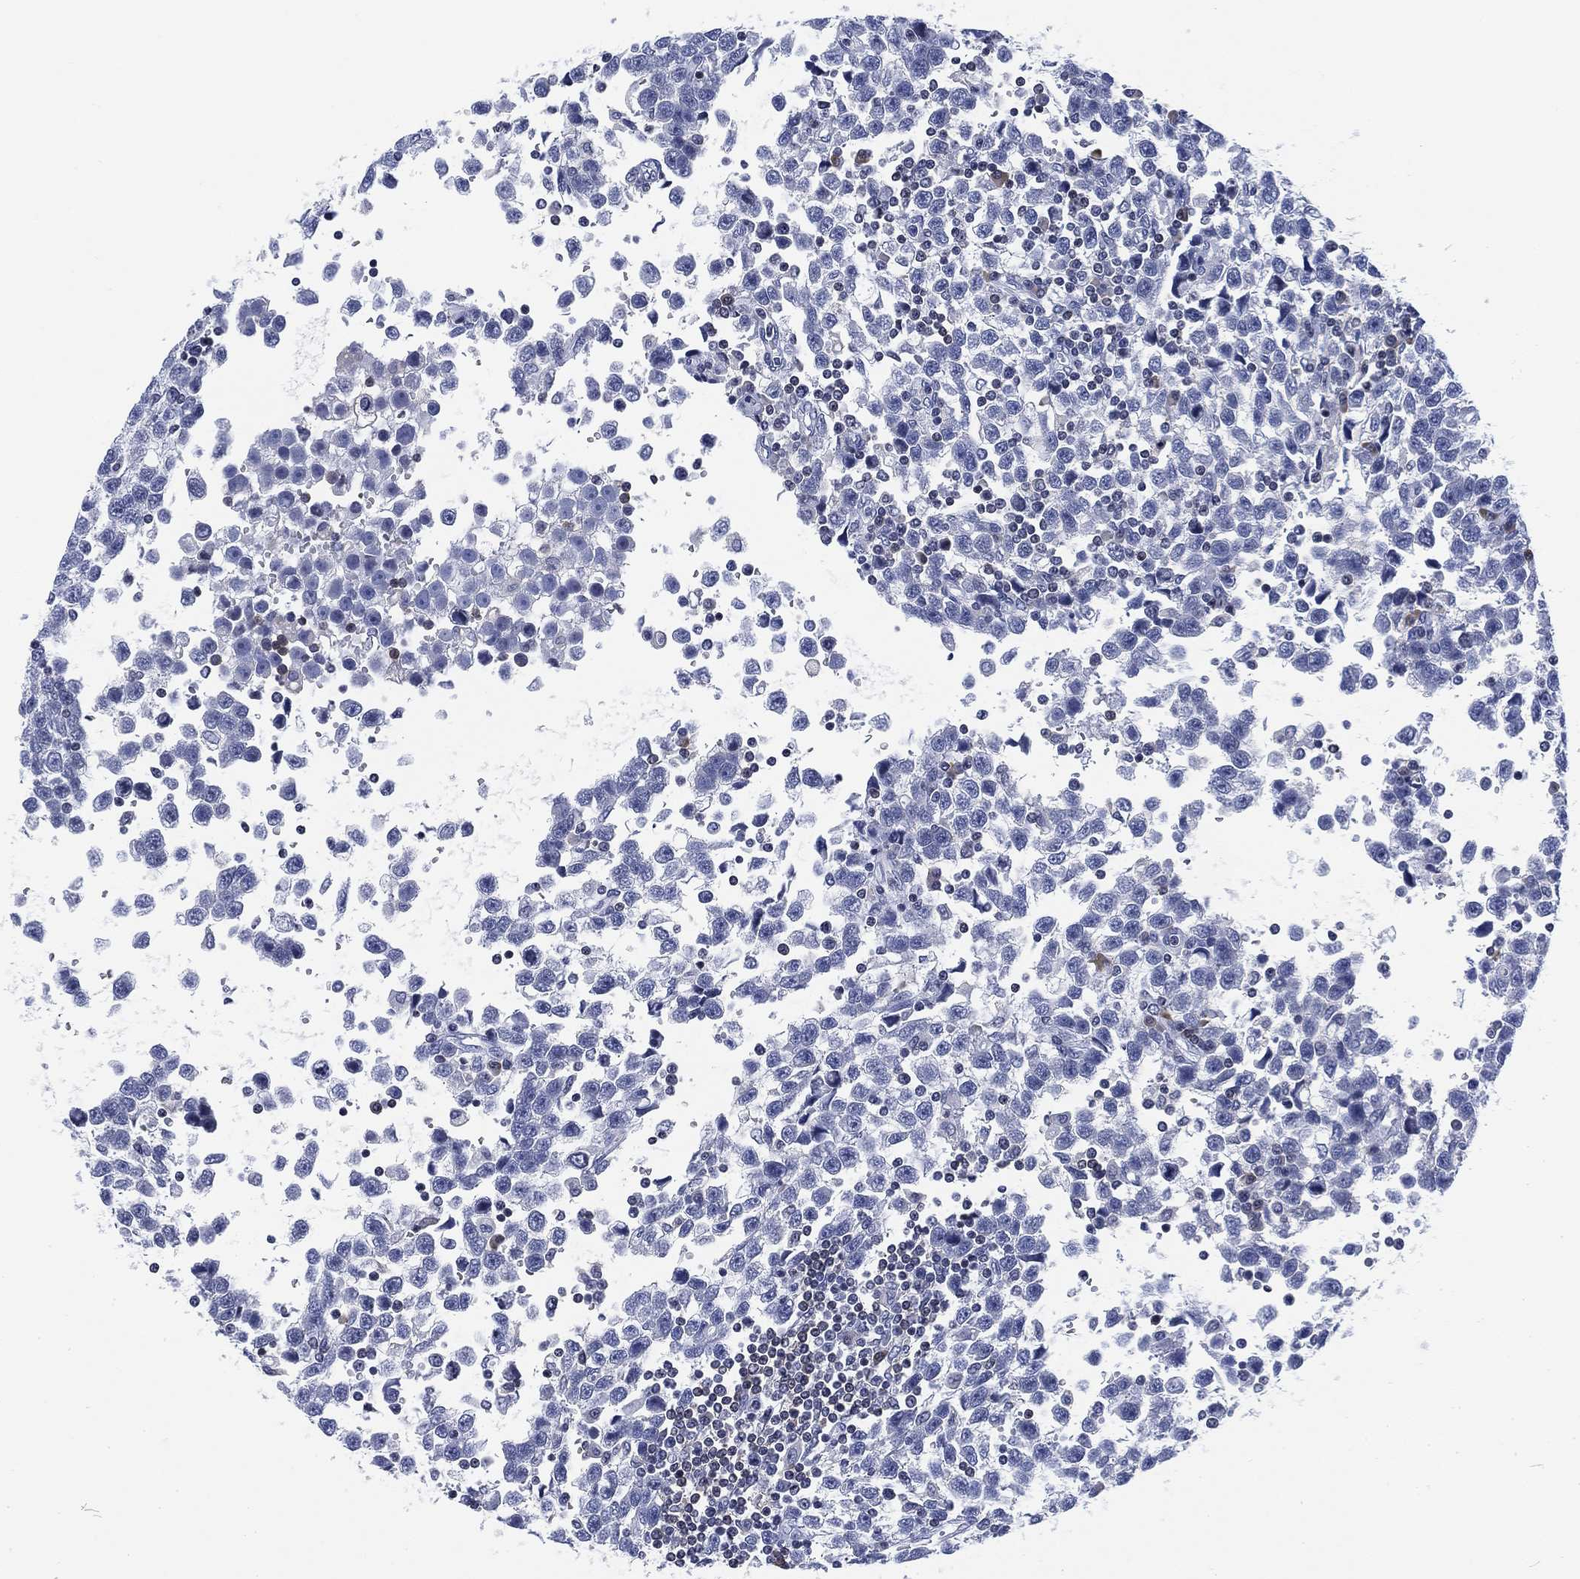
{"staining": {"intensity": "negative", "quantity": "none", "location": "none"}, "tissue": "testis cancer", "cell_type": "Tumor cells", "image_type": "cancer", "snomed": [{"axis": "morphology", "description": "Seminoma, NOS"}, {"axis": "topography", "description": "Testis"}], "caption": "The immunohistochemistry micrograph has no significant expression in tumor cells of testis cancer tissue. (DAB (3,3'-diaminobenzidine) immunohistochemistry (IHC) visualized using brightfield microscopy, high magnification).", "gene": "FYB1", "patient": {"sex": "male", "age": 34}}